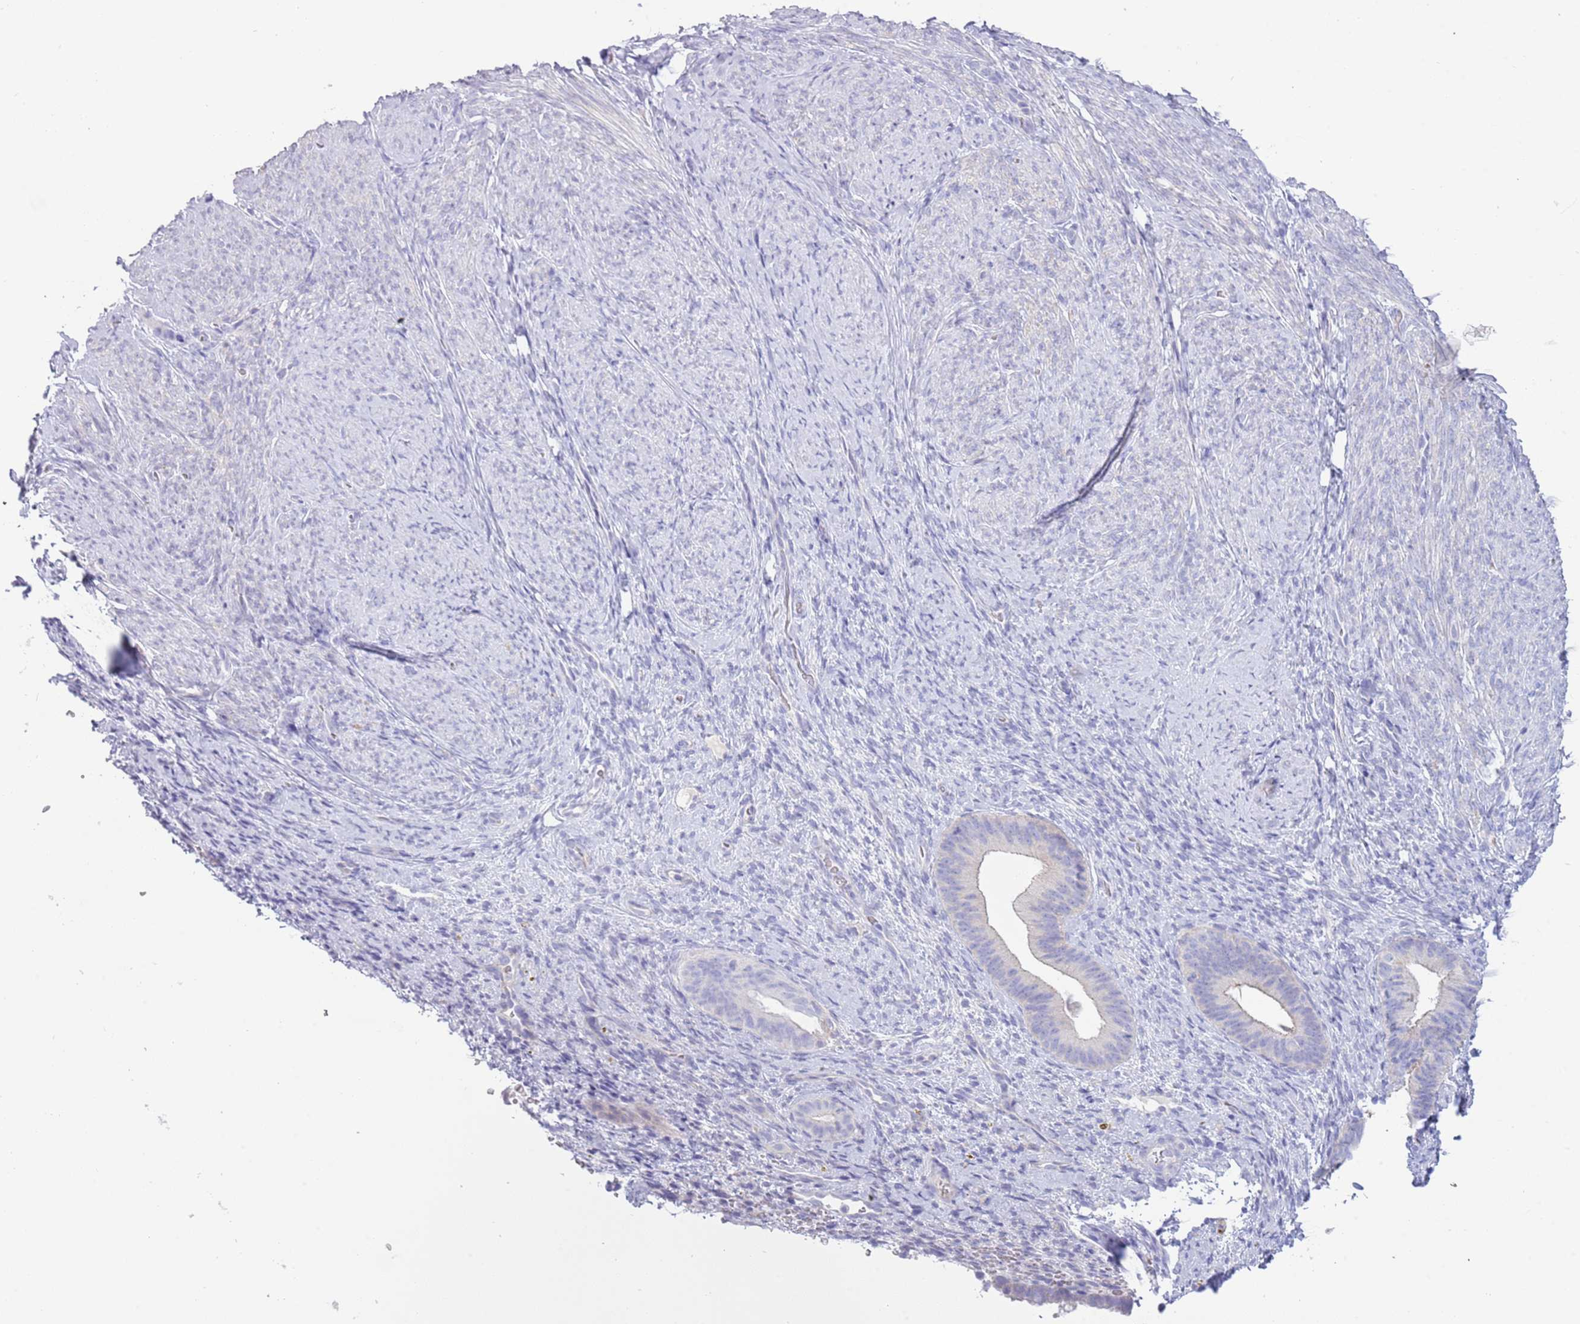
{"staining": {"intensity": "negative", "quantity": "none", "location": "none"}, "tissue": "endometrium", "cell_type": "Cells in endometrial stroma", "image_type": "normal", "snomed": [{"axis": "morphology", "description": "Normal tissue, NOS"}, {"axis": "topography", "description": "Endometrium"}], "caption": "Cells in endometrial stroma are negative for brown protein staining in benign endometrium. (Brightfield microscopy of DAB (3,3'-diaminobenzidine) immunohistochemistry (IHC) at high magnification).", "gene": "ACR", "patient": {"sex": "female", "age": 65}}